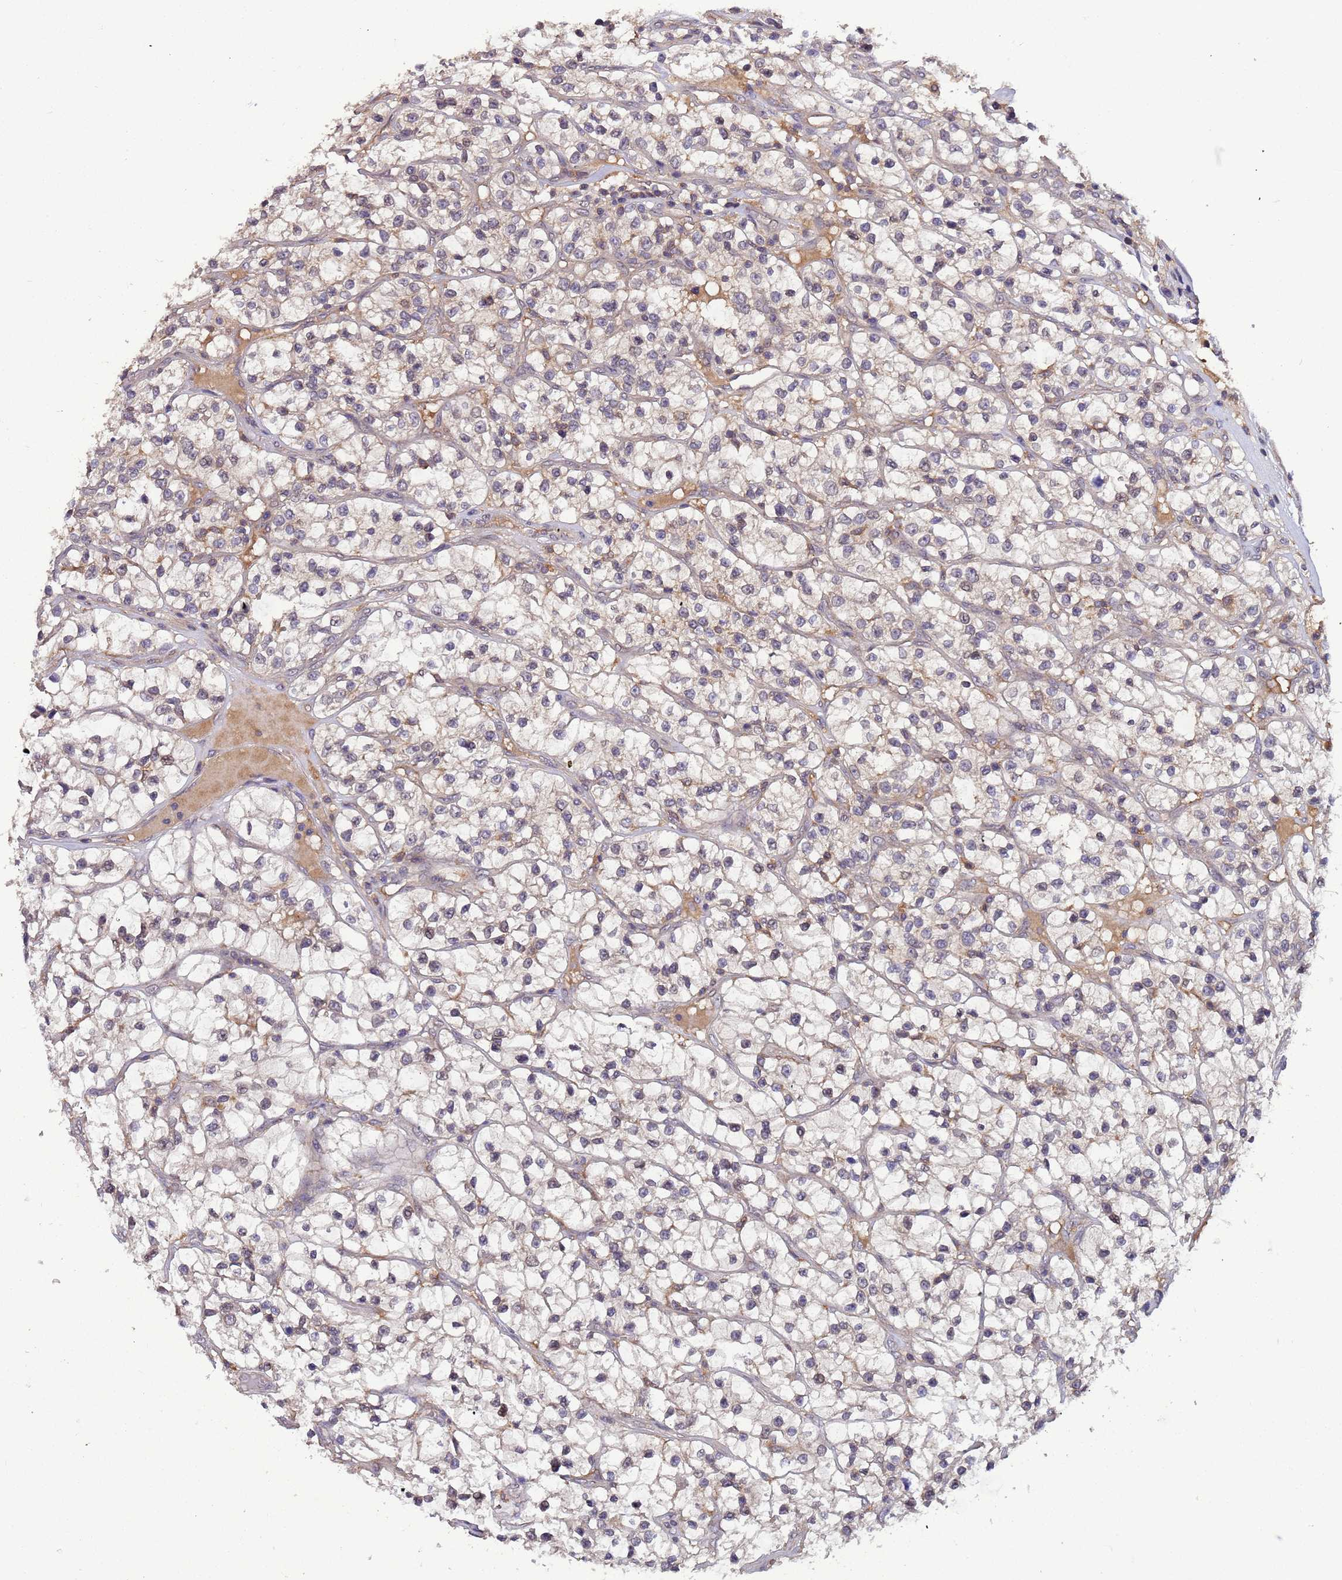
{"staining": {"intensity": "negative", "quantity": "none", "location": "none"}, "tissue": "renal cancer", "cell_type": "Tumor cells", "image_type": "cancer", "snomed": [{"axis": "morphology", "description": "Adenocarcinoma, NOS"}, {"axis": "topography", "description": "Kidney"}], "caption": "High power microscopy image of an immunohistochemistry (IHC) micrograph of renal cancer, revealing no significant staining in tumor cells. The staining was performed using DAB to visualize the protein expression in brown, while the nuclei were stained in blue with hematoxylin (Magnification: 20x).", "gene": "AMPD3", "patient": {"sex": "female", "age": 57}}